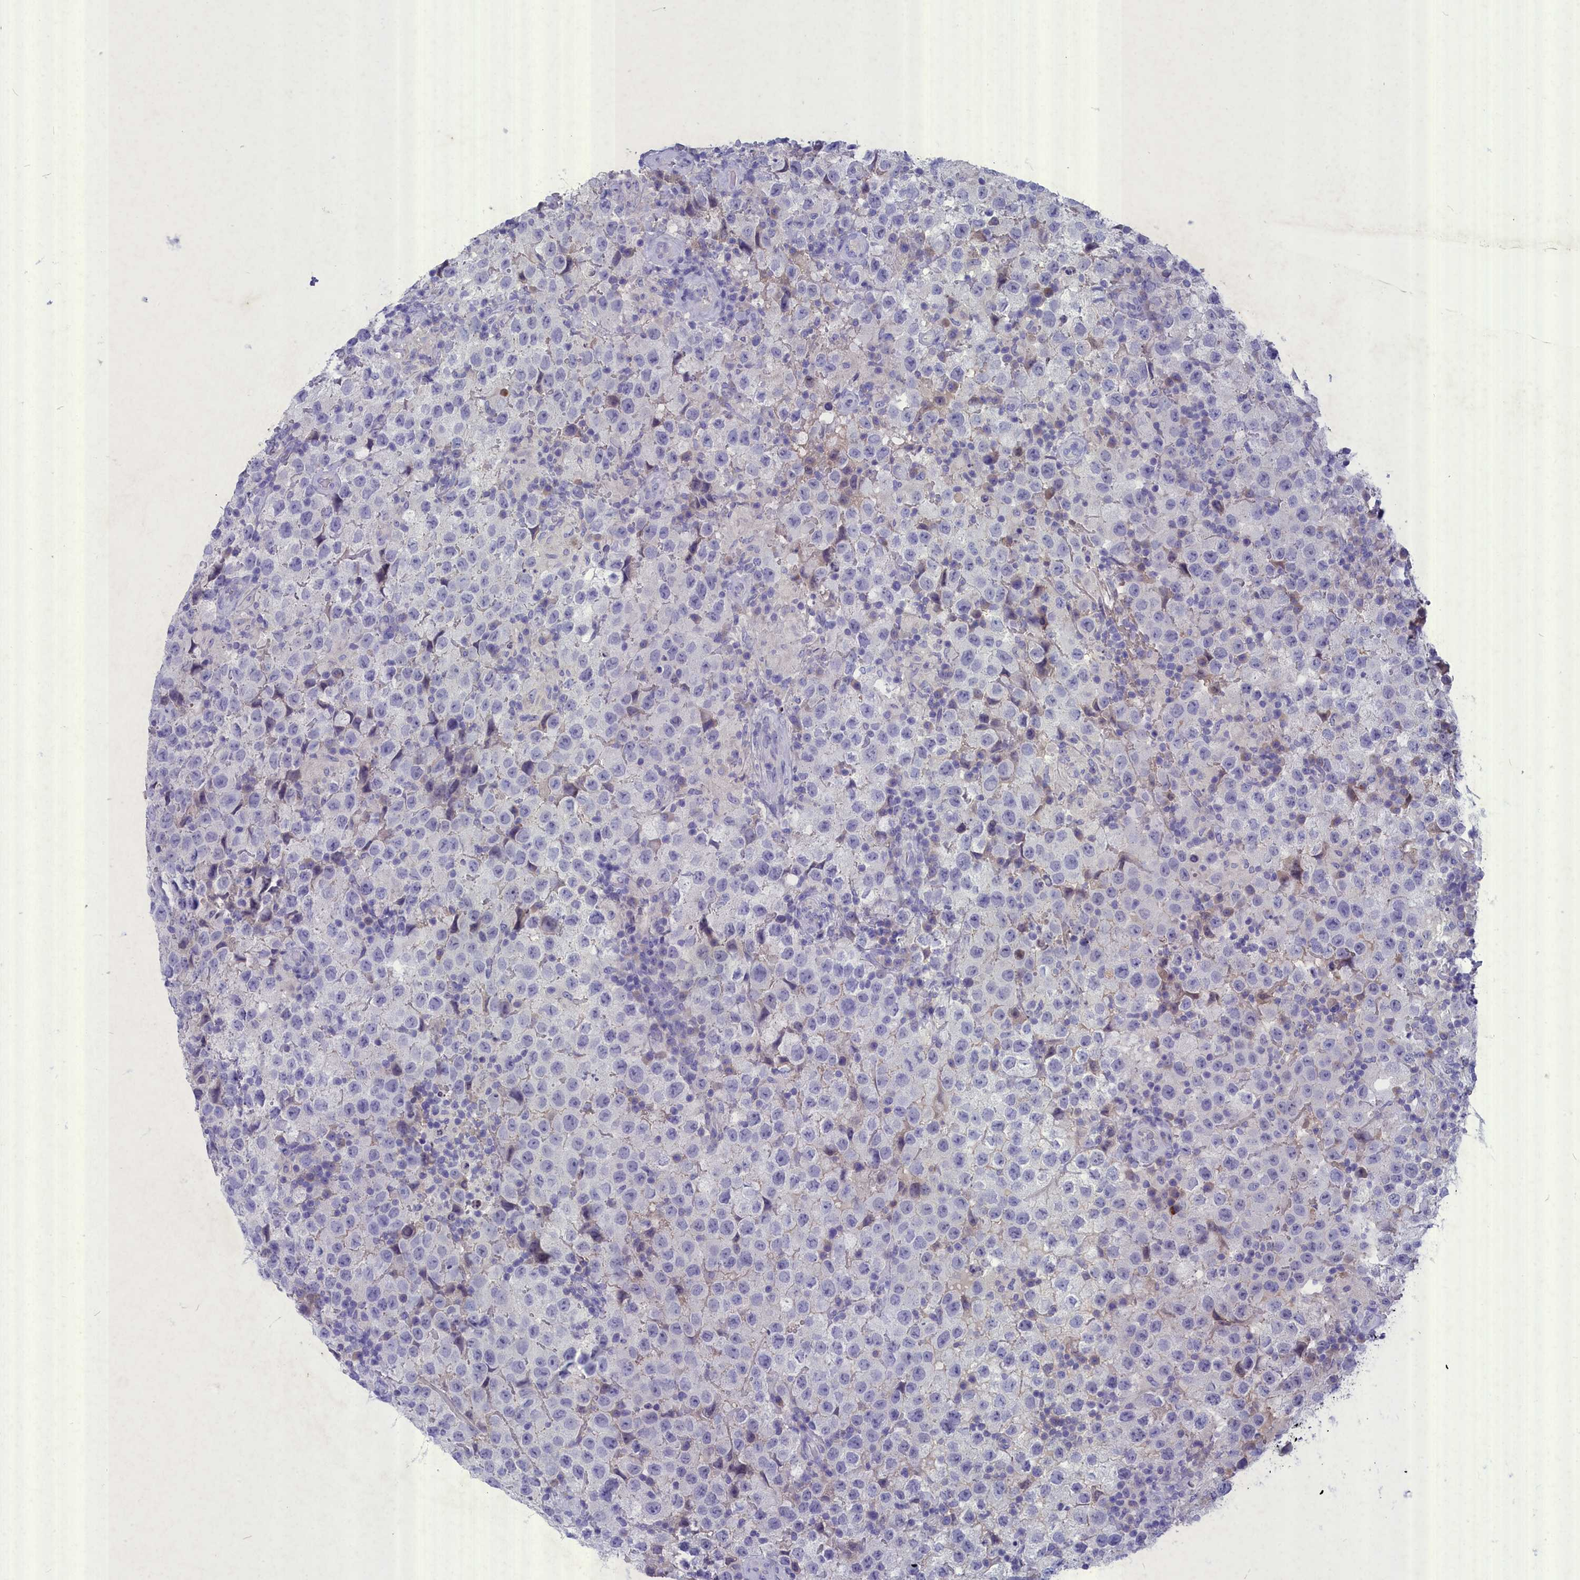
{"staining": {"intensity": "negative", "quantity": "none", "location": "none"}, "tissue": "testis cancer", "cell_type": "Tumor cells", "image_type": "cancer", "snomed": [{"axis": "morphology", "description": "Seminoma, NOS"}, {"axis": "morphology", "description": "Carcinoma, Embryonal, NOS"}, {"axis": "topography", "description": "Testis"}], "caption": "High power microscopy photomicrograph of an IHC micrograph of testis cancer (seminoma), revealing no significant positivity in tumor cells.", "gene": "DEFB119", "patient": {"sex": "male", "age": 41}}